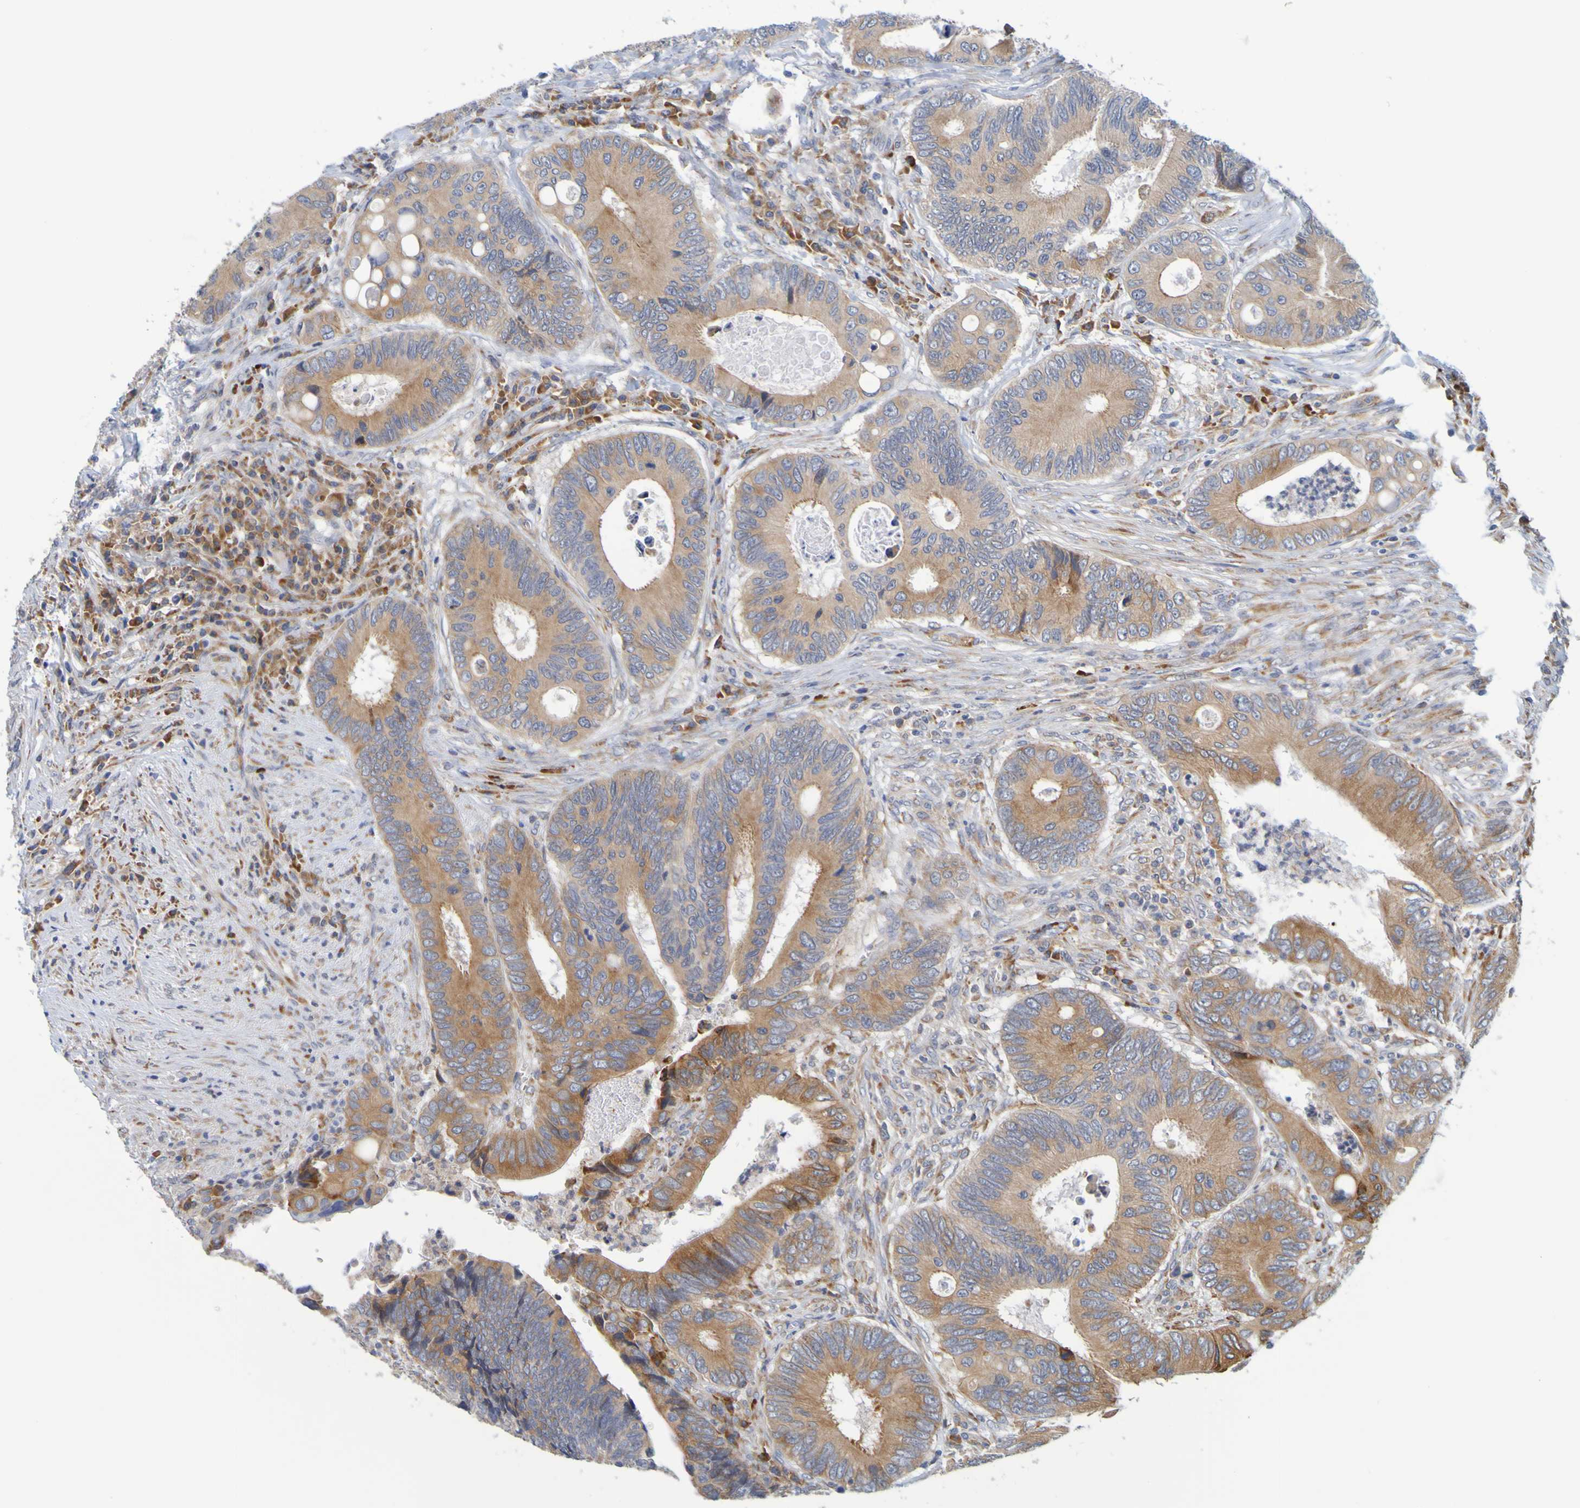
{"staining": {"intensity": "moderate", "quantity": ">75%", "location": "cytoplasmic/membranous"}, "tissue": "colorectal cancer", "cell_type": "Tumor cells", "image_type": "cancer", "snomed": [{"axis": "morphology", "description": "Inflammation, NOS"}, {"axis": "morphology", "description": "Adenocarcinoma, NOS"}, {"axis": "topography", "description": "Colon"}], "caption": "Immunohistochemistry (IHC) histopathology image of human colorectal cancer (adenocarcinoma) stained for a protein (brown), which displays medium levels of moderate cytoplasmic/membranous staining in about >75% of tumor cells.", "gene": "SIL1", "patient": {"sex": "male", "age": 72}}